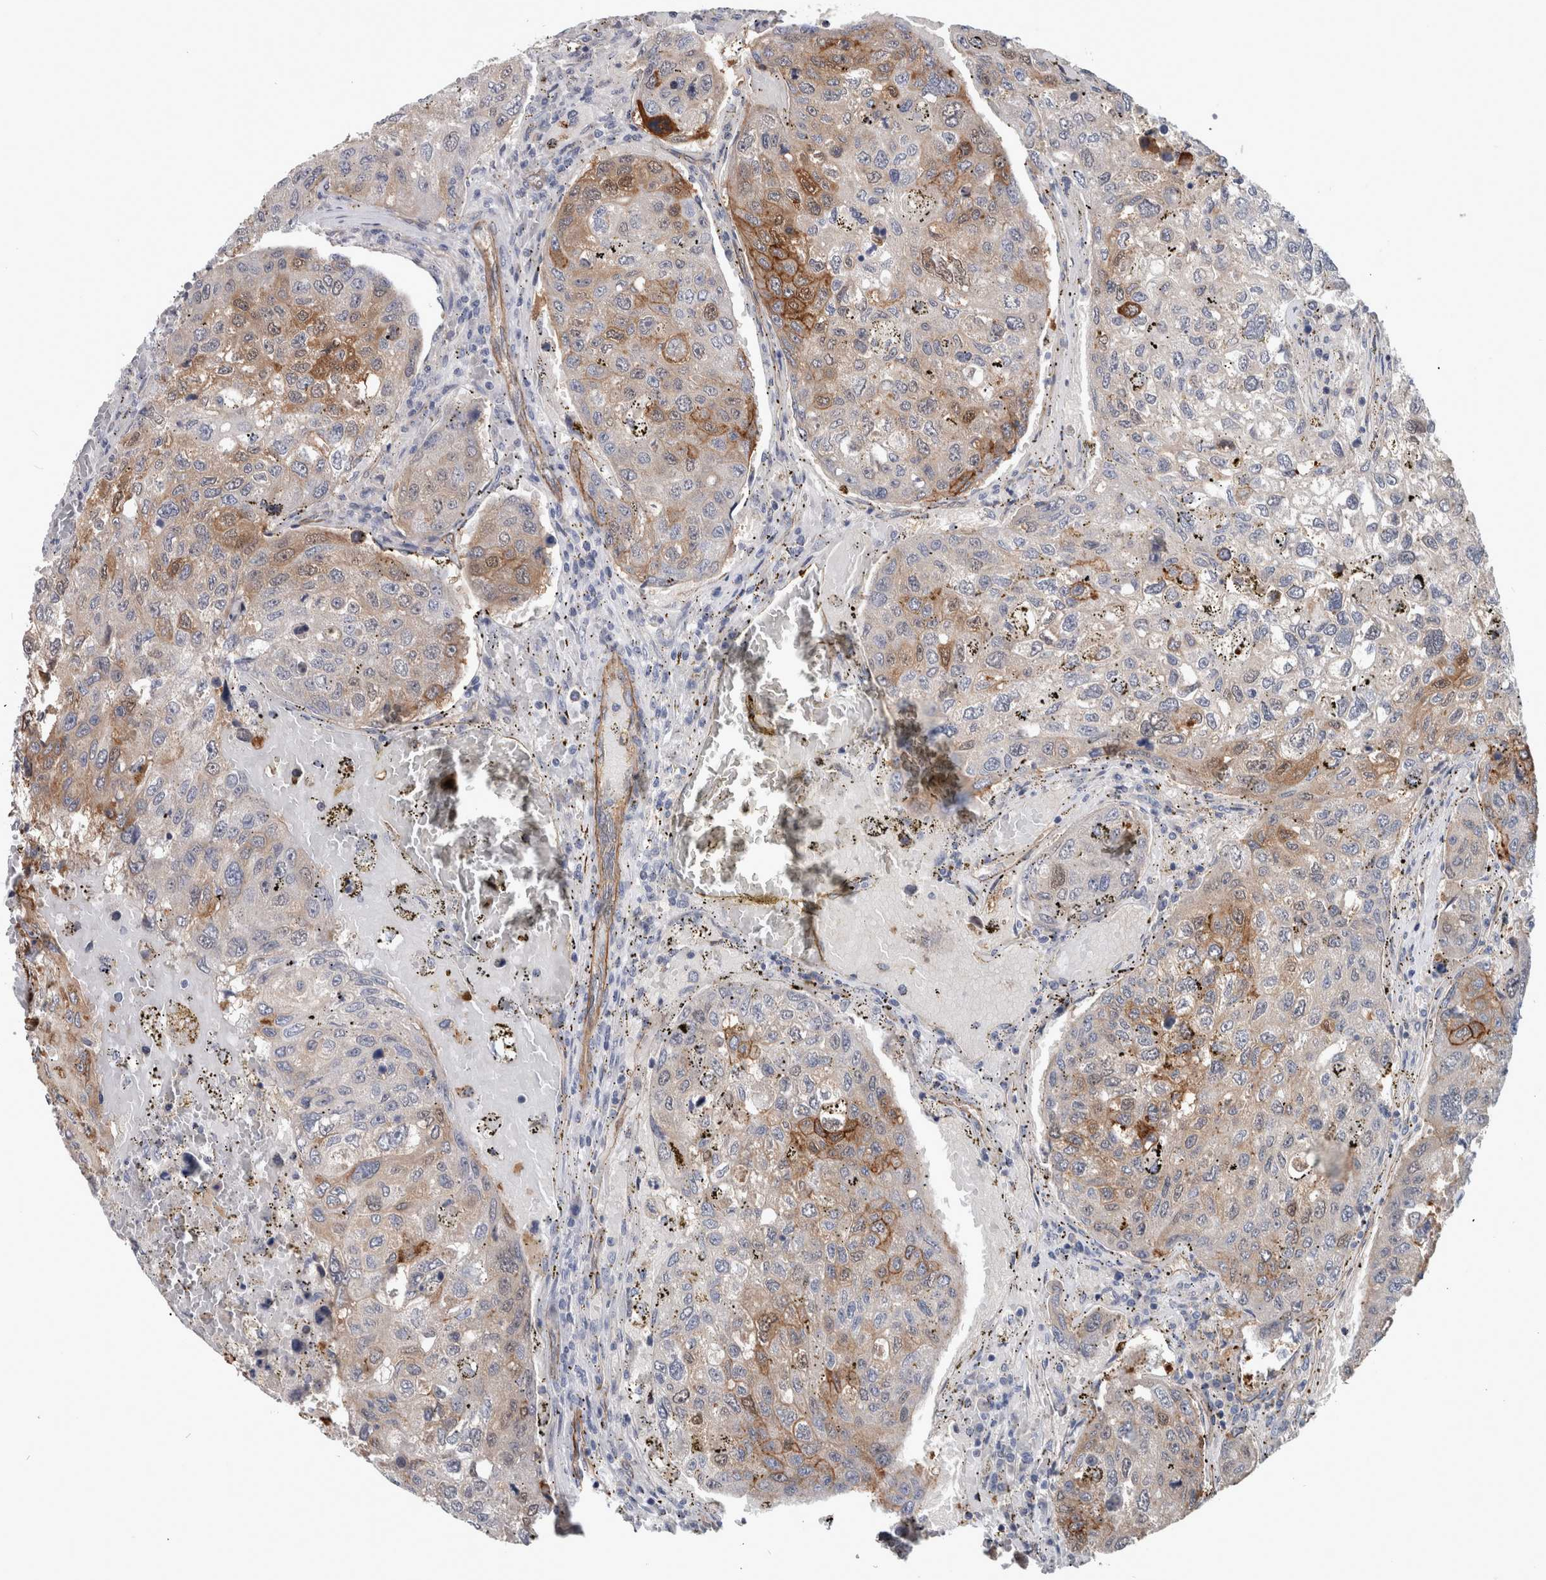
{"staining": {"intensity": "moderate", "quantity": "<25%", "location": "cytoplasmic/membranous"}, "tissue": "urothelial cancer", "cell_type": "Tumor cells", "image_type": "cancer", "snomed": [{"axis": "morphology", "description": "Urothelial carcinoma, High grade"}, {"axis": "topography", "description": "Lymph node"}, {"axis": "topography", "description": "Urinary bladder"}], "caption": "The immunohistochemical stain shows moderate cytoplasmic/membranous positivity in tumor cells of high-grade urothelial carcinoma tissue. (Brightfield microscopy of DAB IHC at high magnification).", "gene": "BCAM", "patient": {"sex": "male", "age": 51}}